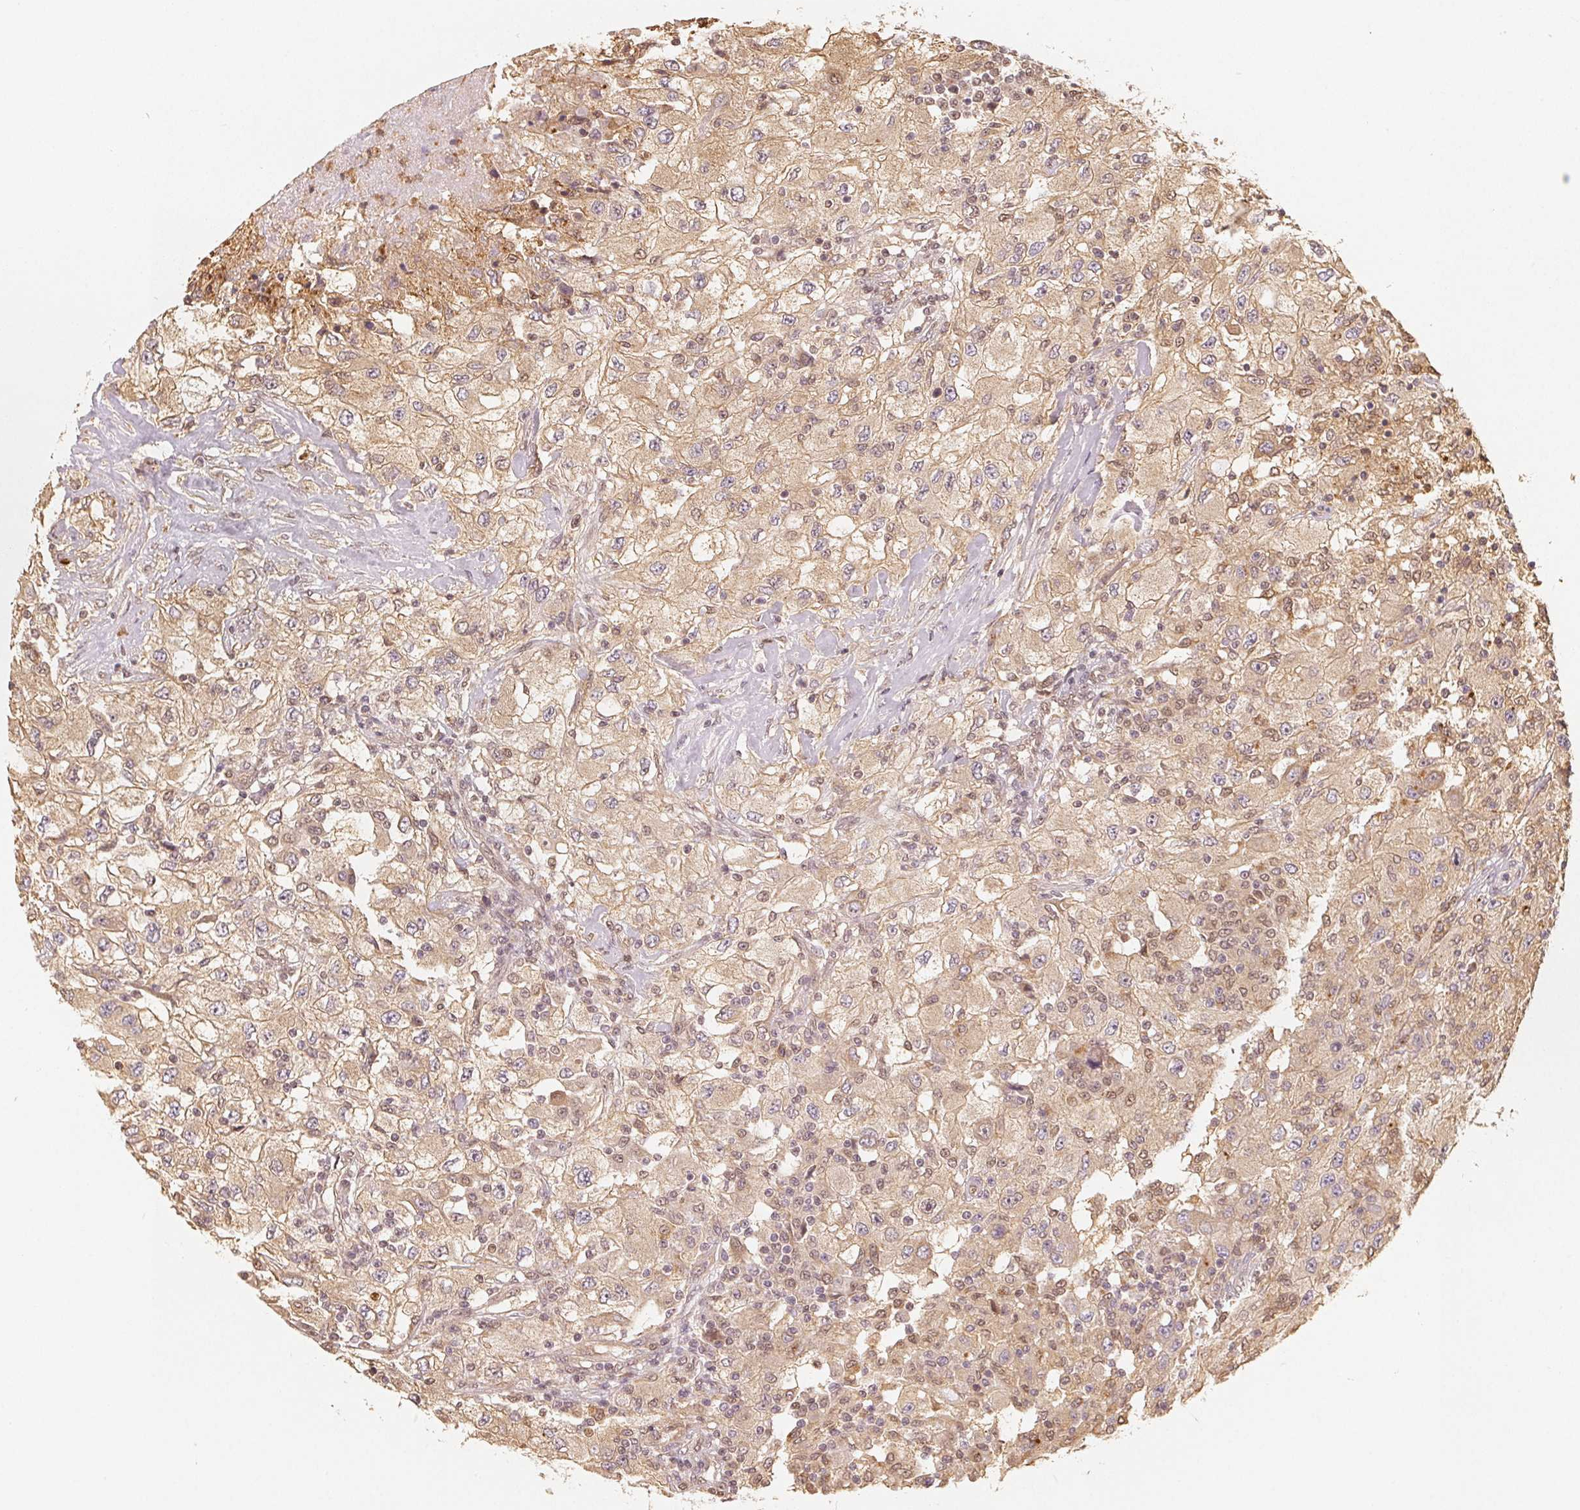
{"staining": {"intensity": "weak", "quantity": ">75%", "location": "cytoplasmic/membranous,nuclear"}, "tissue": "renal cancer", "cell_type": "Tumor cells", "image_type": "cancer", "snomed": [{"axis": "morphology", "description": "Adenocarcinoma, NOS"}, {"axis": "topography", "description": "Kidney"}], "caption": "A brown stain labels weak cytoplasmic/membranous and nuclear staining of a protein in renal adenocarcinoma tumor cells. (brown staining indicates protein expression, while blue staining denotes nuclei).", "gene": "GUSB", "patient": {"sex": "female", "age": 67}}